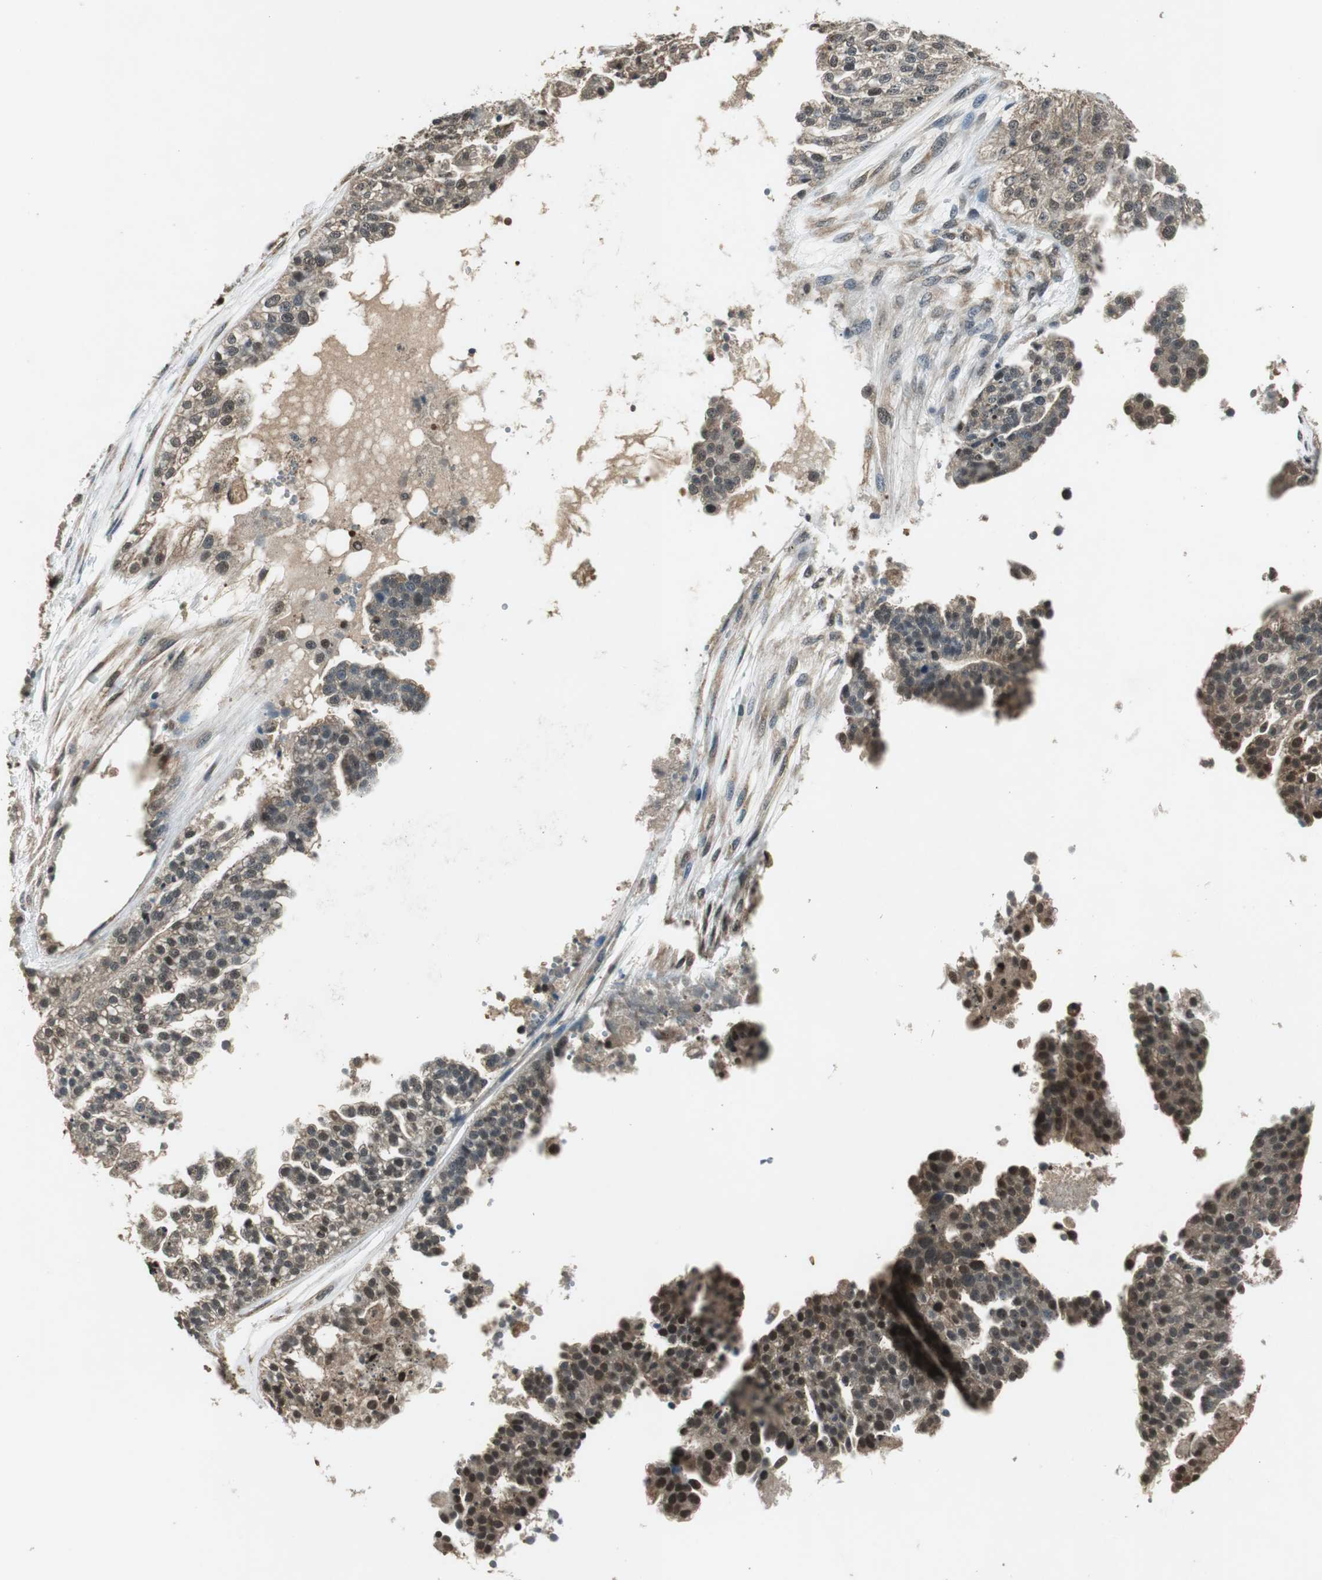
{"staining": {"intensity": "moderate", "quantity": ">75%", "location": "cytoplasmic/membranous,nuclear"}, "tissue": "ovarian cancer", "cell_type": "Tumor cells", "image_type": "cancer", "snomed": [{"axis": "morphology", "description": "Carcinoma, NOS"}, {"axis": "topography", "description": "Soft tissue"}, {"axis": "topography", "description": "Ovary"}], "caption": "Brown immunohistochemical staining in ovarian cancer exhibits moderate cytoplasmic/membranous and nuclear staining in about >75% of tumor cells. (DAB (3,3'-diaminobenzidine) IHC, brown staining for protein, blue staining for nuclei).", "gene": "PSMB4", "patient": {"sex": "female", "age": 54}}